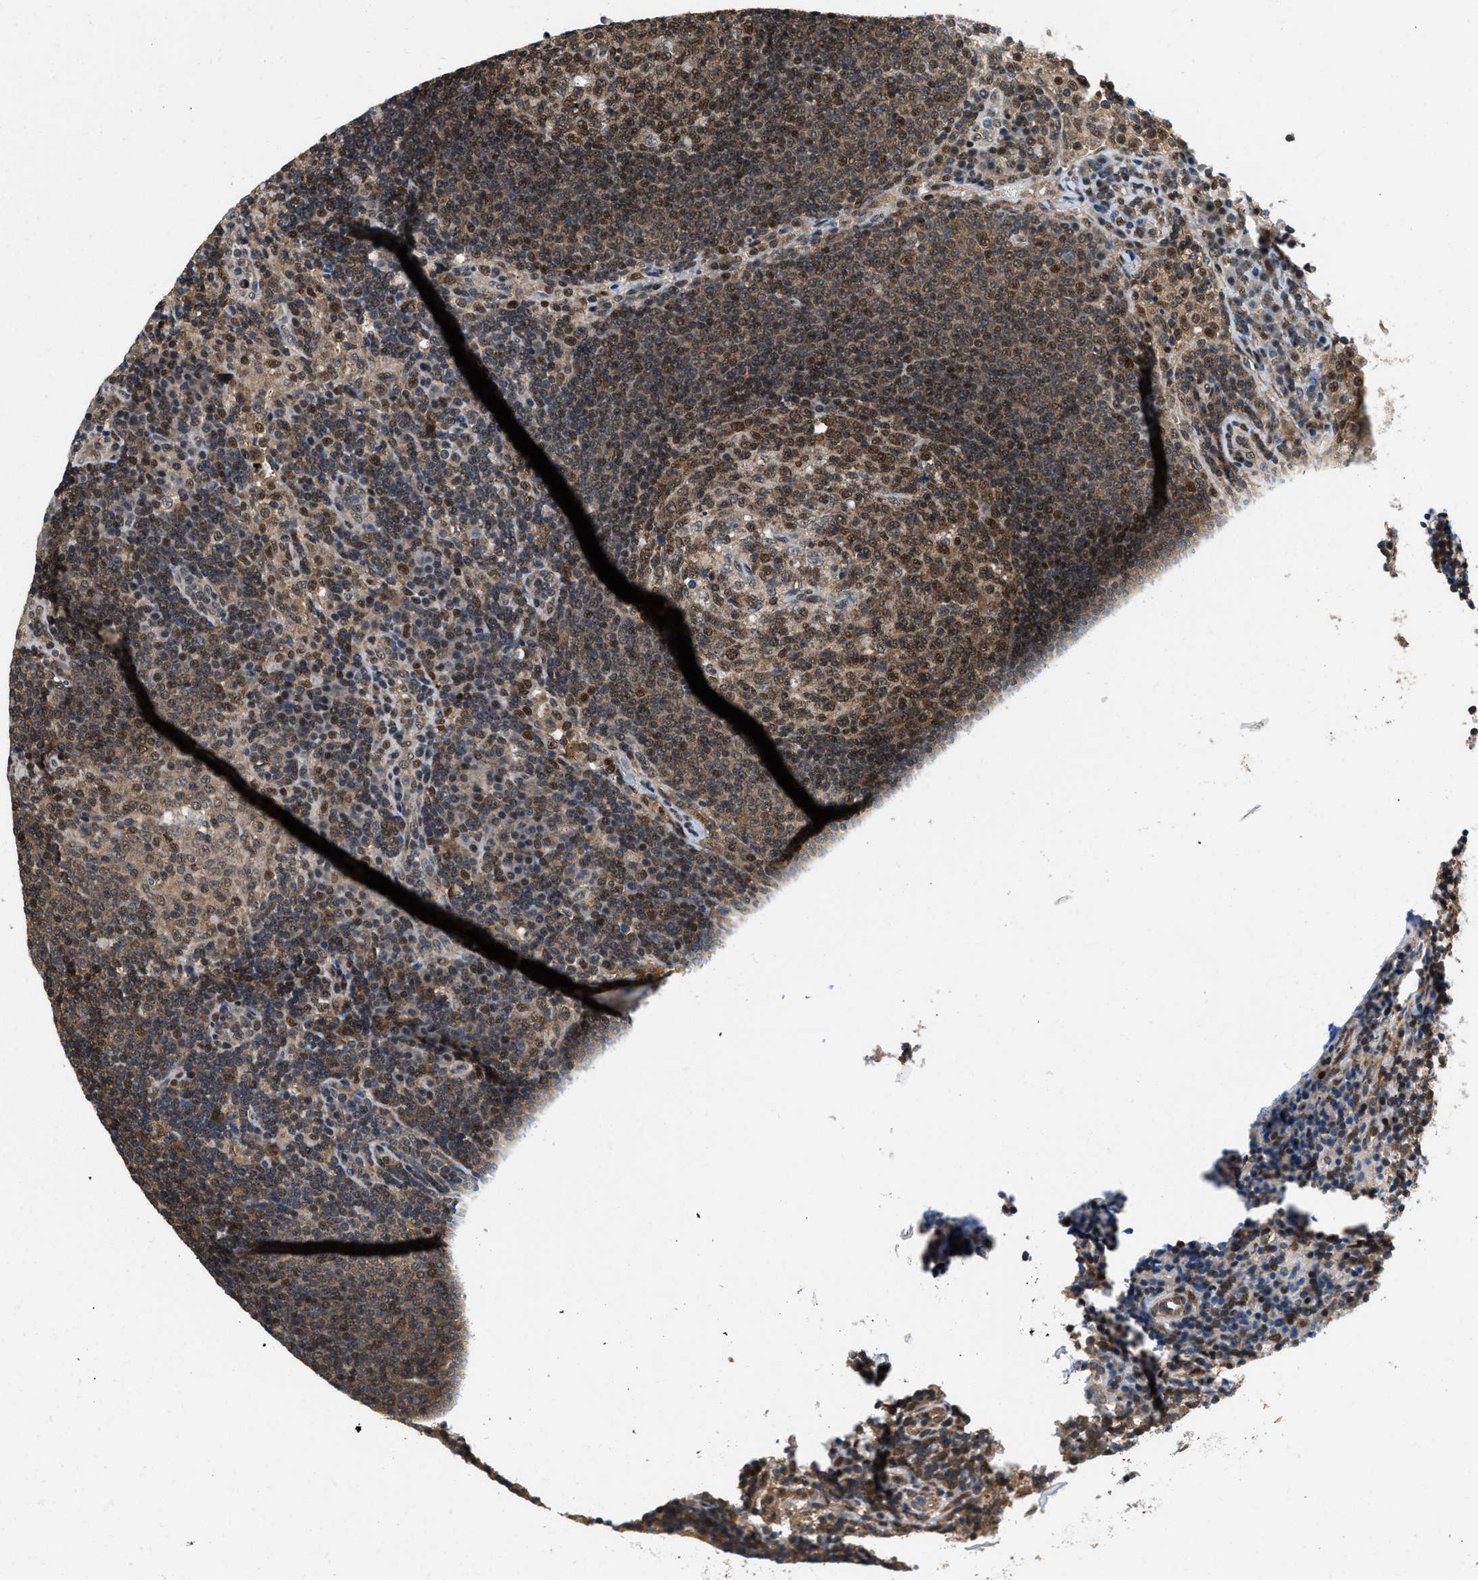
{"staining": {"intensity": "moderate", "quantity": "25%-75%", "location": "cytoplasmic/membranous,nuclear"}, "tissue": "lymph node", "cell_type": "Germinal center cells", "image_type": "normal", "snomed": [{"axis": "morphology", "description": "Normal tissue, NOS"}, {"axis": "topography", "description": "Lymph node"}], "caption": "Immunohistochemical staining of benign lymph node shows moderate cytoplasmic/membranous,nuclear protein expression in approximately 25%-75% of germinal center cells. (DAB (3,3'-diaminobenzidine) IHC with brightfield microscopy, high magnification).", "gene": "ATF7IP", "patient": {"sex": "female", "age": 53}}